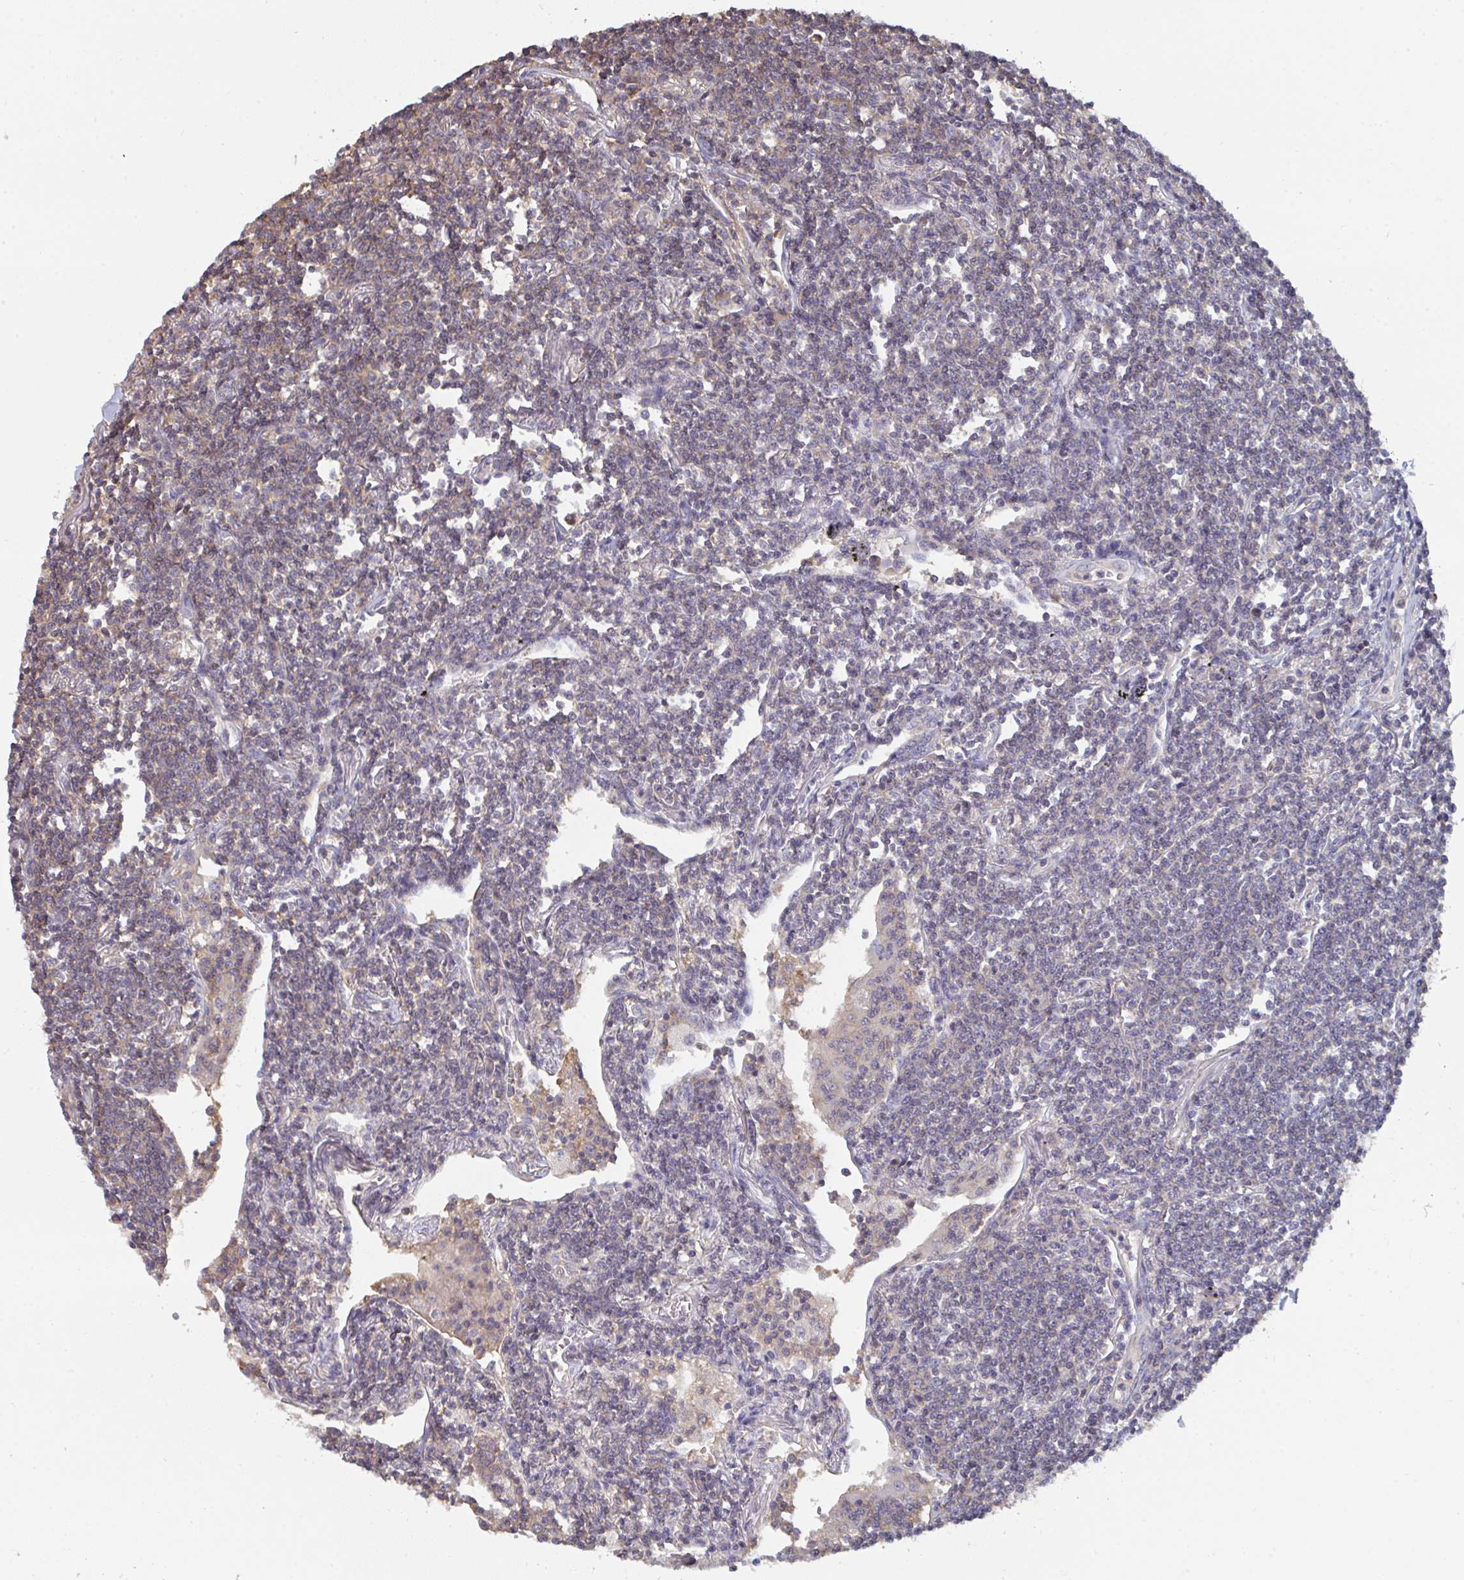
{"staining": {"intensity": "weak", "quantity": "25%-75%", "location": "cytoplasmic/membranous"}, "tissue": "lymphoma", "cell_type": "Tumor cells", "image_type": "cancer", "snomed": [{"axis": "morphology", "description": "Malignant lymphoma, non-Hodgkin's type, Low grade"}, {"axis": "topography", "description": "Lung"}], "caption": "Low-grade malignant lymphoma, non-Hodgkin's type tissue displays weak cytoplasmic/membranous expression in approximately 25%-75% of tumor cells", "gene": "TTC9C", "patient": {"sex": "female", "age": 71}}